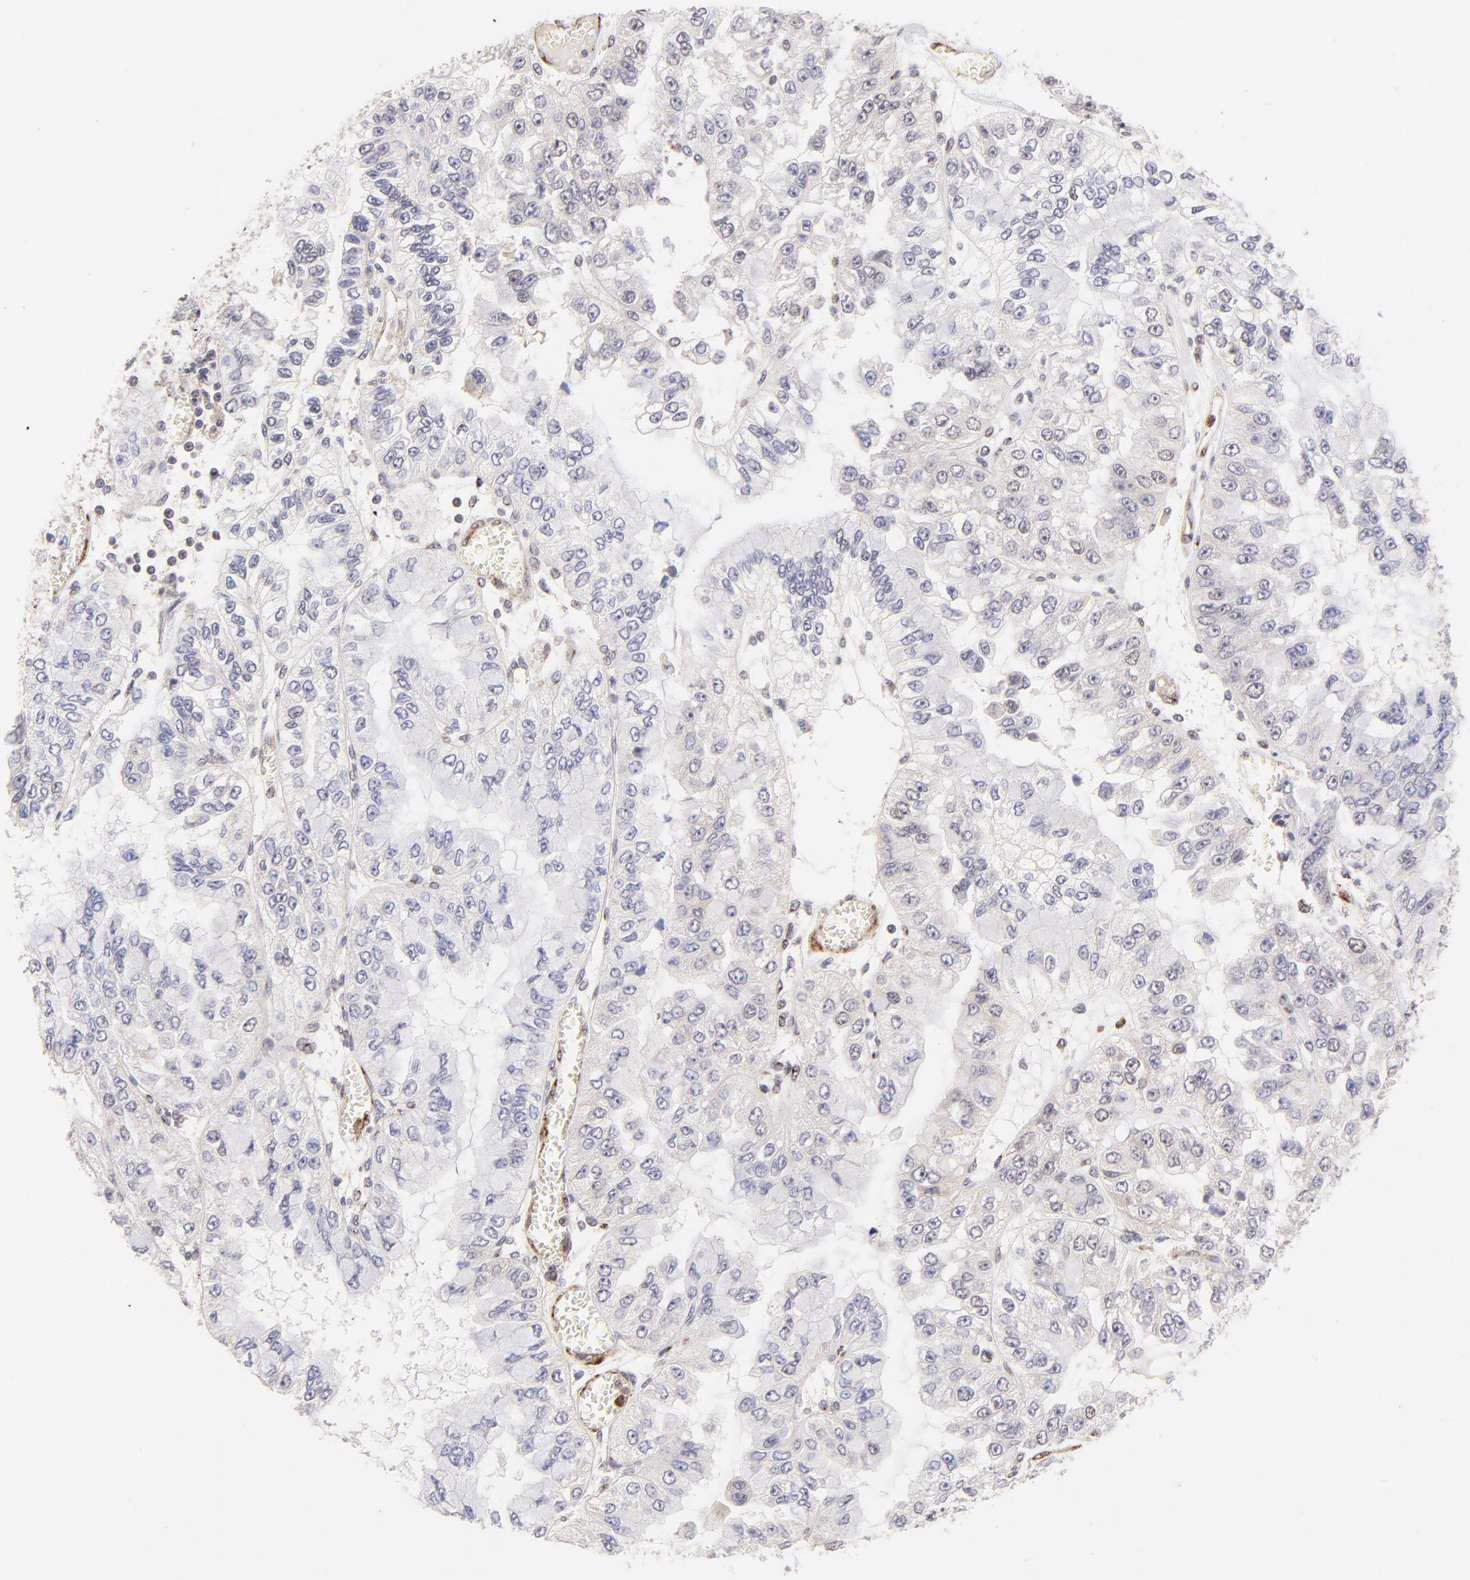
{"staining": {"intensity": "weak", "quantity": ">75%", "location": "cytoplasmic/membranous"}, "tissue": "liver cancer", "cell_type": "Tumor cells", "image_type": "cancer", "snomed": [{"axis": "morphology", "description": "Cholangiocarcinoma"}, {"axis": "topography", "description": "Liver"}], "caption": "DAB (3,3'-diaminobenzidine) immunohistochemical staining of human liver cholangiocarcinoma demonstrates weak cytoplasmic/membranous protein expression in about >75% of tumor cells.", "gene": "MED12", "patient": {"sex": "female", "age": 79}}